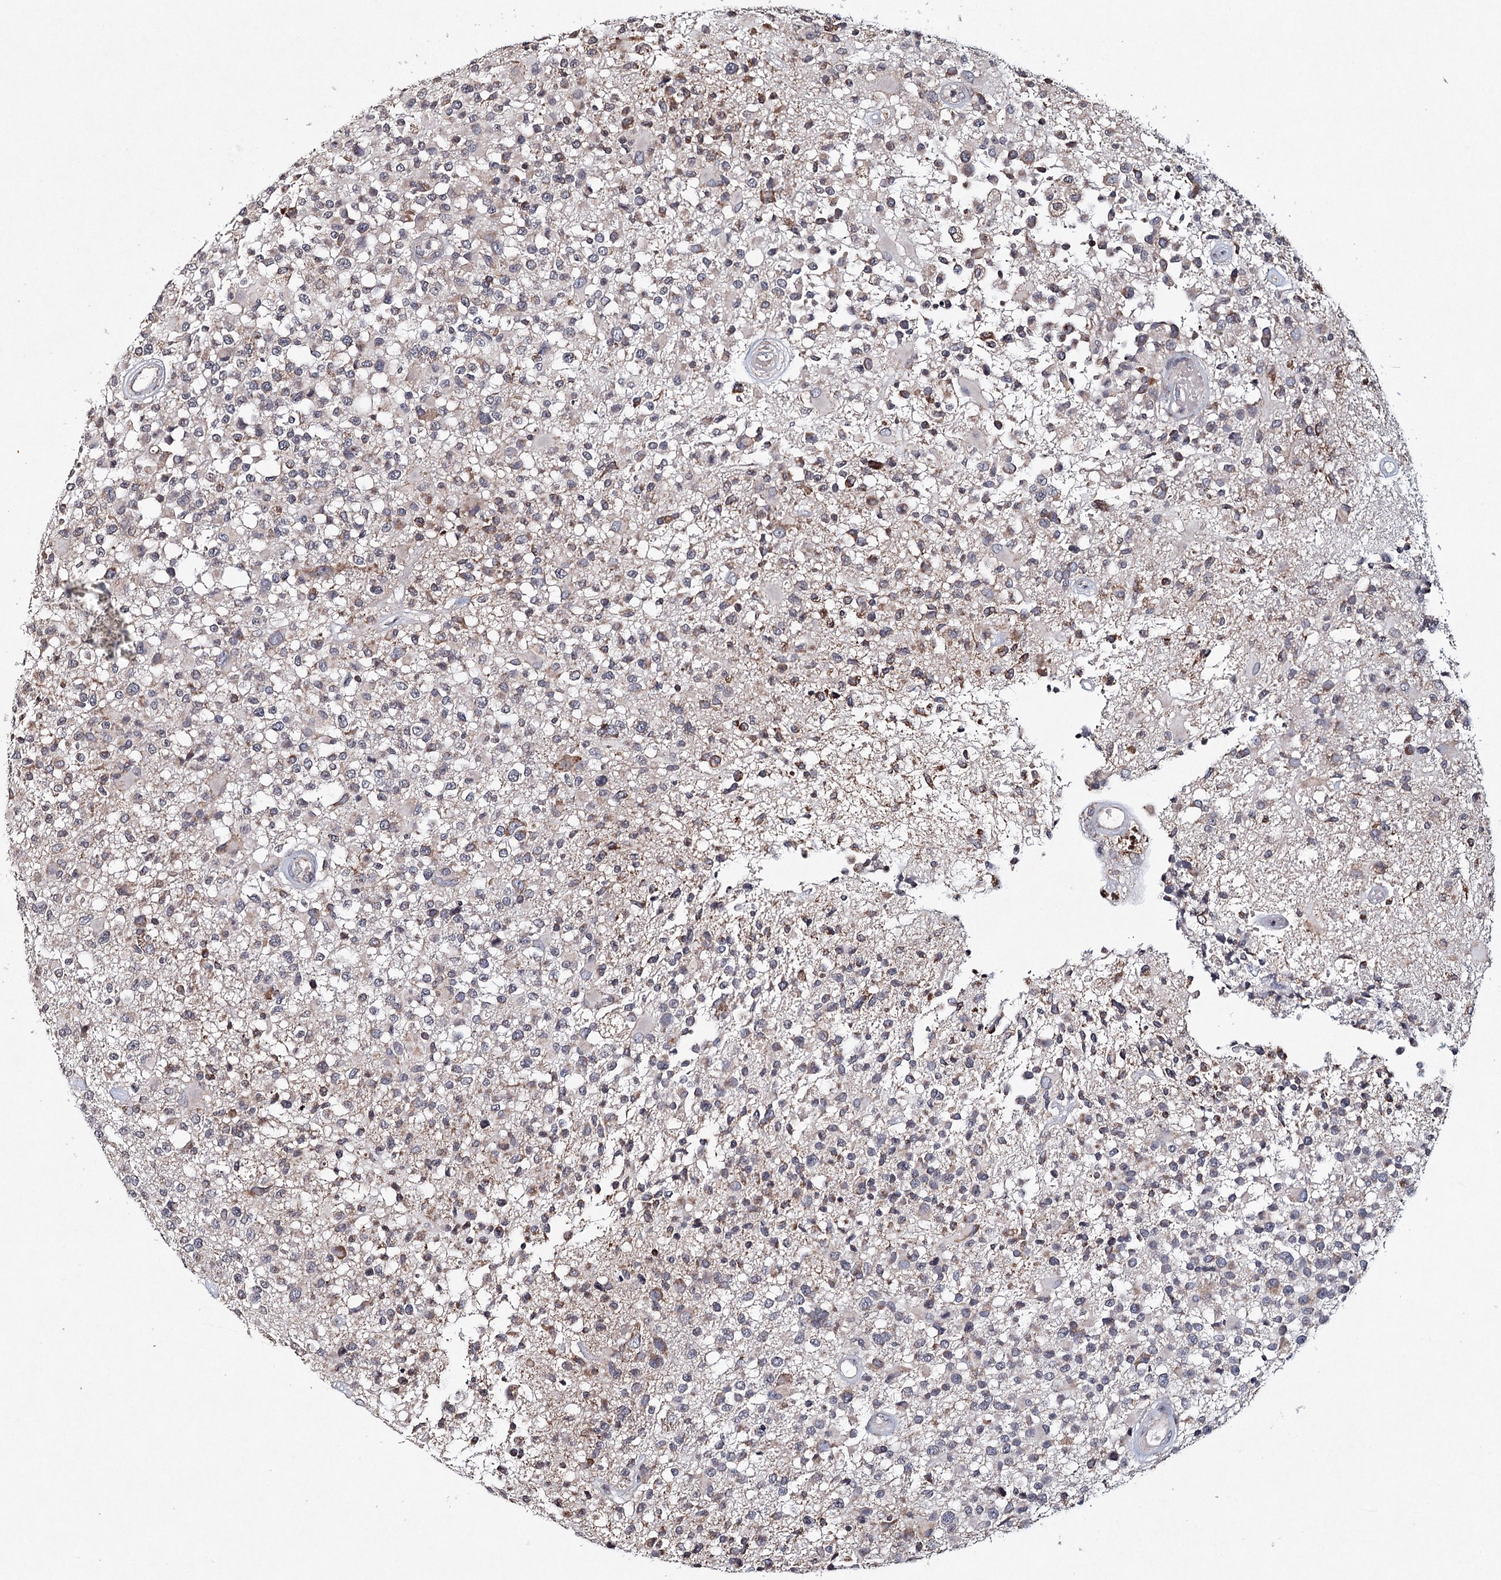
{"staining": {"intensity": "moderate", "quantity": "<25%", "location": "cytoplasmic/membranous"}, "tissue": "glioma", "cell_type": "Tumor cells", "image_type": "cancer", "snomed": [{"axis": "morphology", "description": "Glioma, malignant, High grade"}, {"axis": "morphology", "description": "Glioblastoma, NOS"}, {"axis": "topography", "description": "Brain"}], "caption": "Glioma stained with immunohistochemistry (IHC) reveals moderate cytoplasmic/membranous staining in approximately <25% of tumor cells.", "gene": "ICOS", "patient": {"sex": "male", "age": 60}}